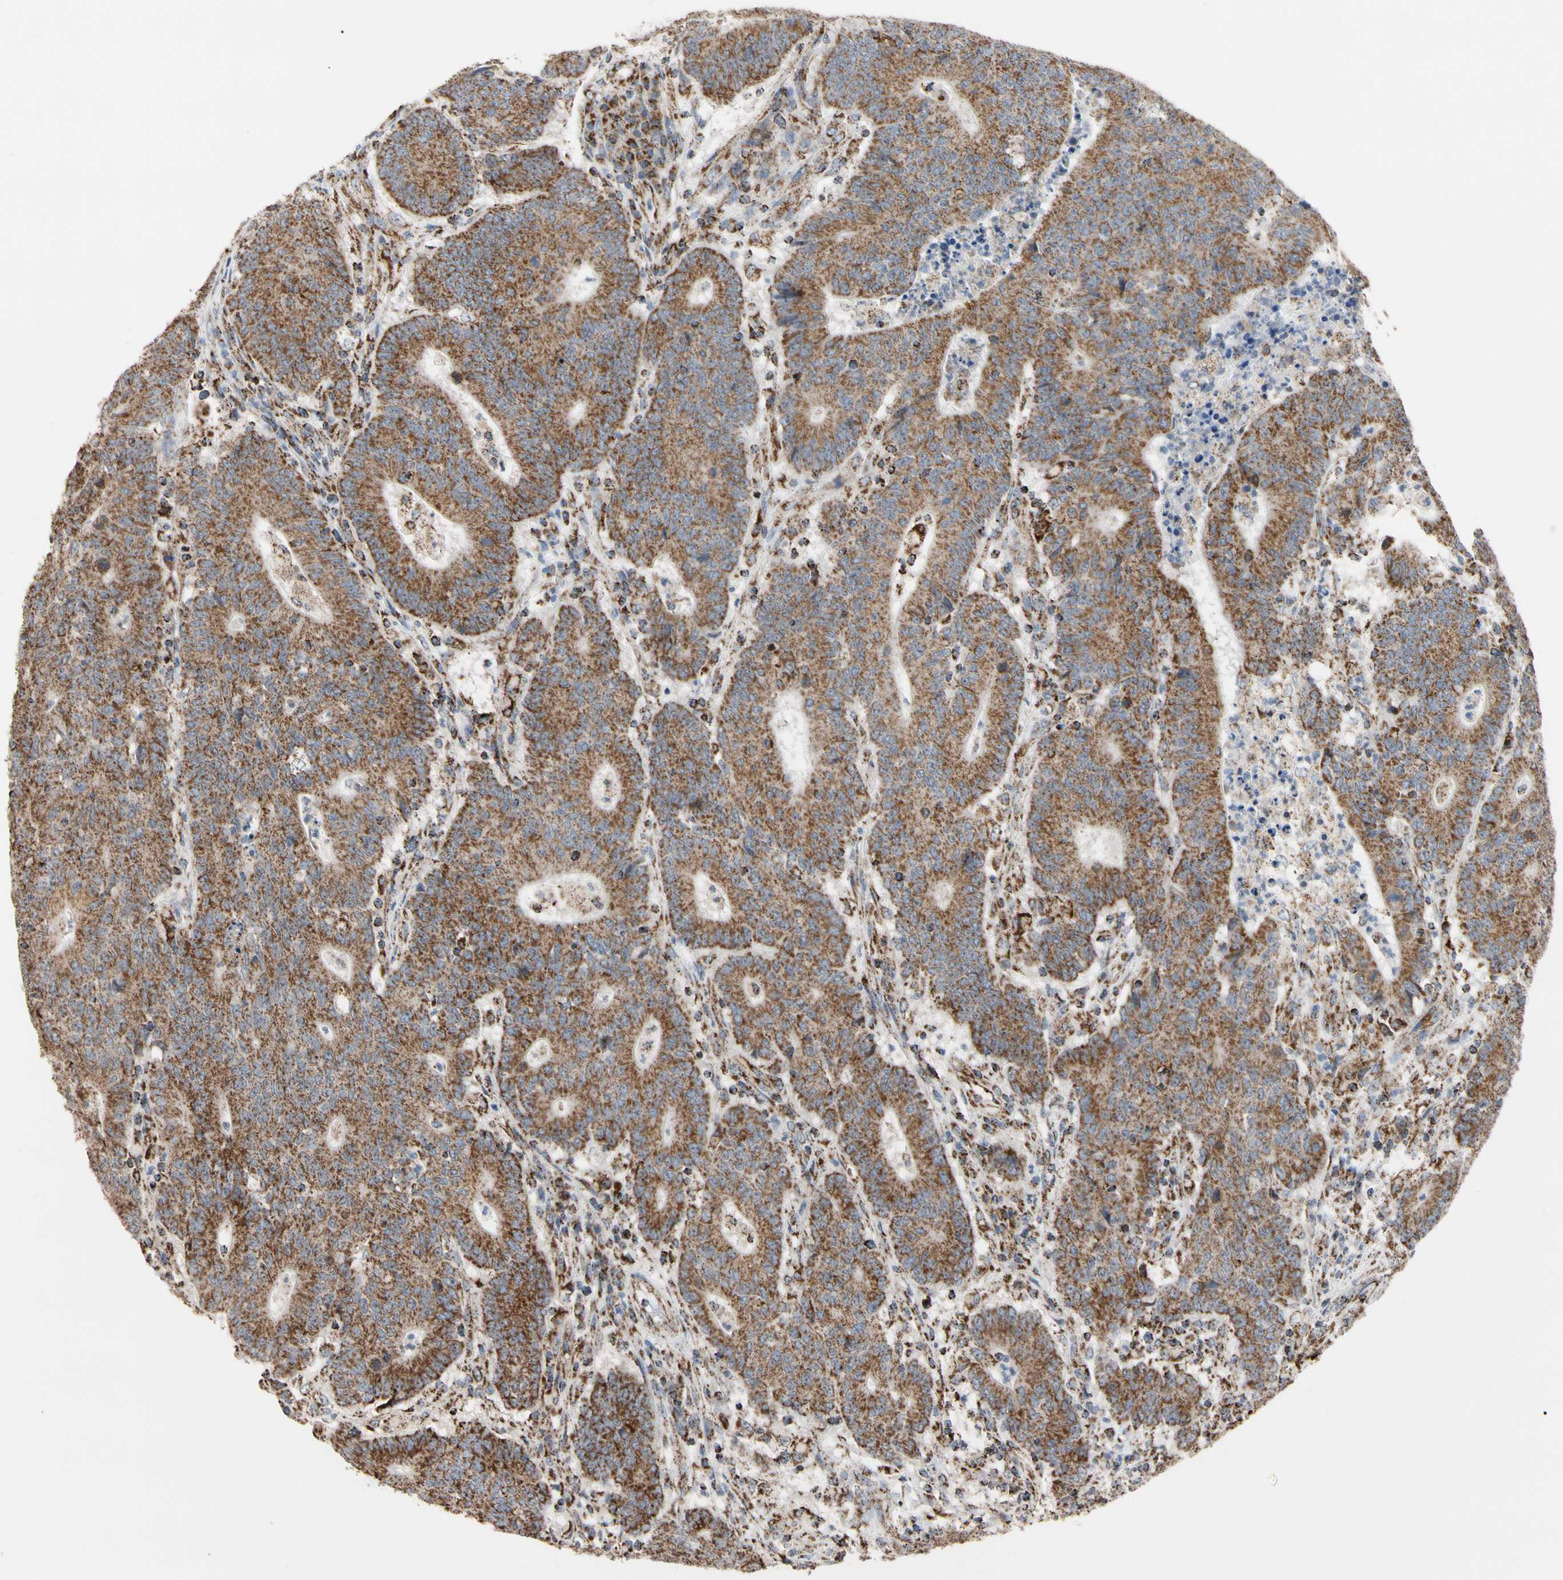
{"staining": {"intensity": "strong", "quantity": ">75%", "location": "cytoplasmic/membranous"}, "tissue": "colorectal cancer", "cell_type": "Tumor cells", "image_type": "cancer", "snomed": [{"axis": "morphology", "description": "Normal tissue, NOS"}, {"axis": "morphology", "description": "Adenocarcinoma, NOS"}, {"axis": "topography", "description": "Colon"}], "caption": "Human adenocarcinoma (colorectal) stained with a brown dye reveals strong cytoplasmic/membranous positive staining in approximately >75% of tumor cells.", "gene": "FAM110B", "patient": {"sex": "female", "age": 75}}